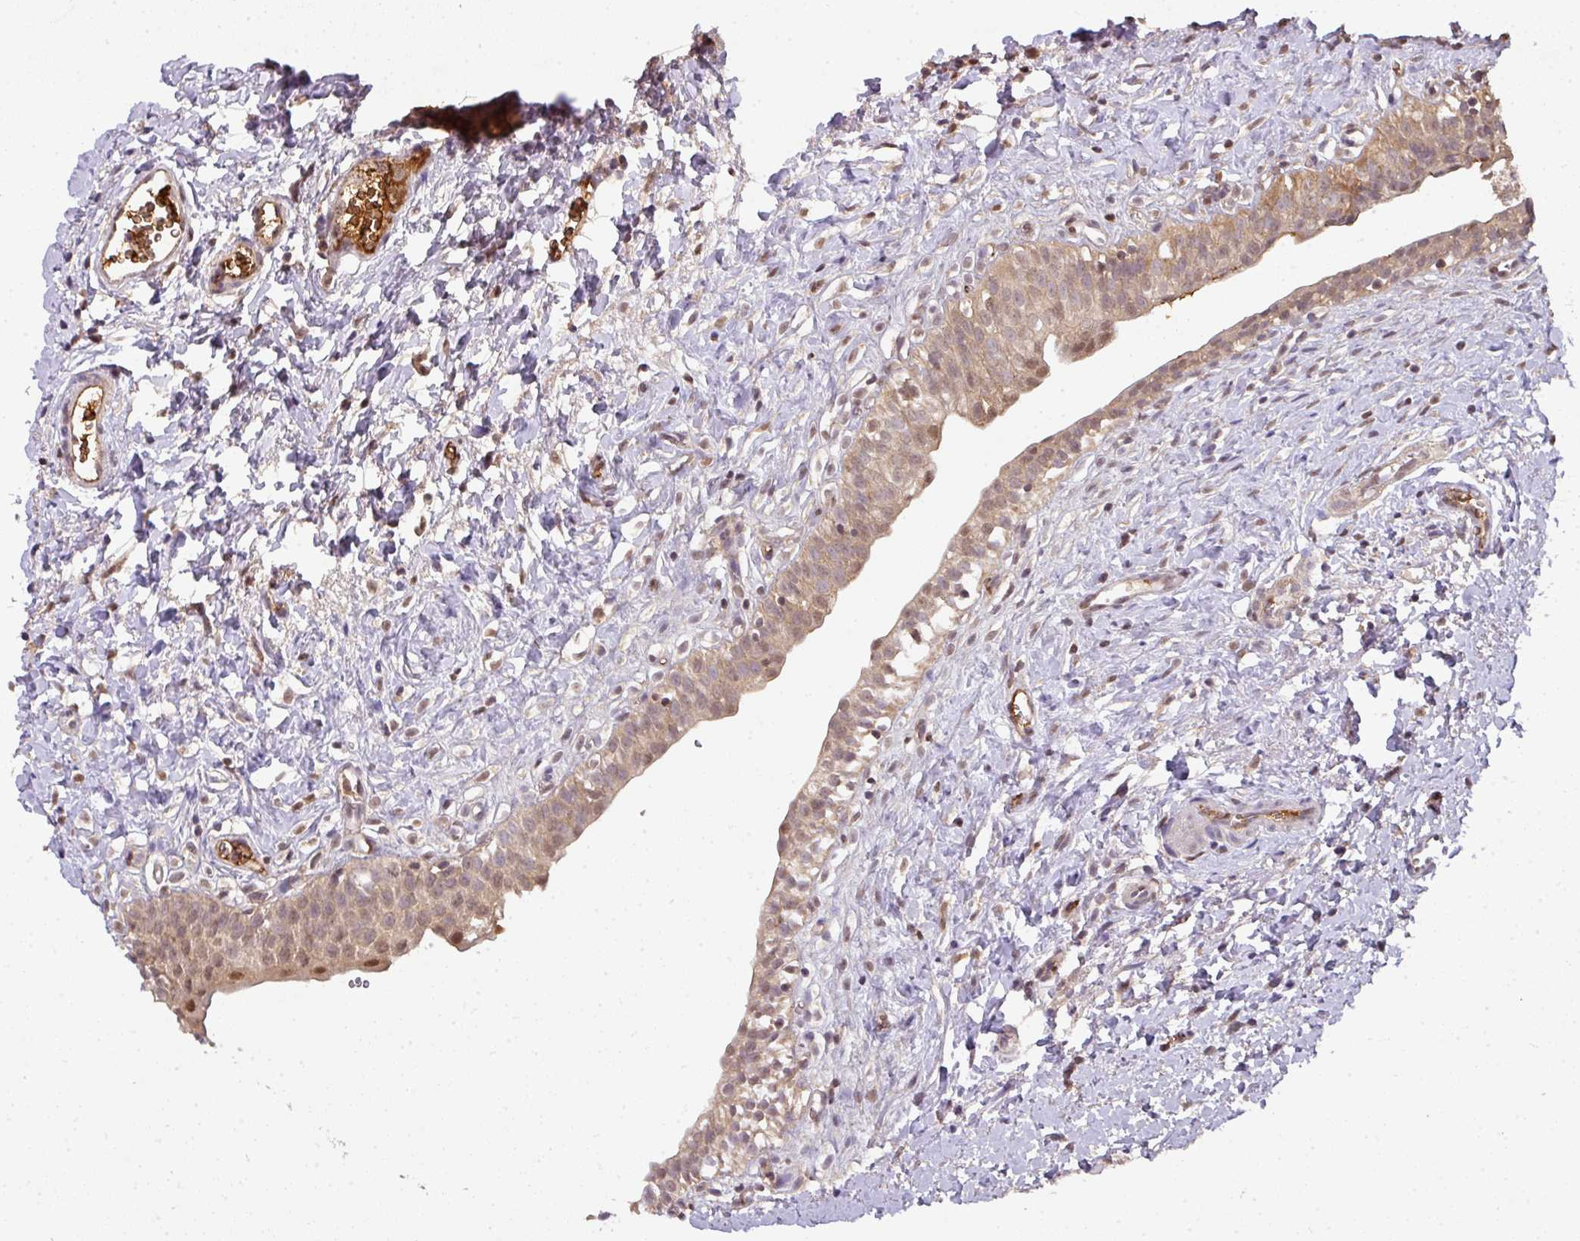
{"staining": {"intensity": "moderate", "quantity": ">75%", "location": "cytoplasmic/membranous,nuclear"}, "tissue": "urinary bladder", "cell_type": "Urothelial cells", "image_type": "normal", "snomed": [{"axis": "morphology", "description": "Normal tissue, NOS"}, {"axis": "topography", "description": "Urinary bladder"}], "caption": "Brown immunohistochemical staining in unremarkable human urinary bladder reveals moderate cytoplasmic/membranous,nuclear expression in approximately >75% of urothelial cells. The protein is stained brown, and the nuclei are stained in blue (DAB IHC with brightfield microscopy, high magnification).", "gene": "RANBP9", "patient": {"sex": "male", "age": 51}}